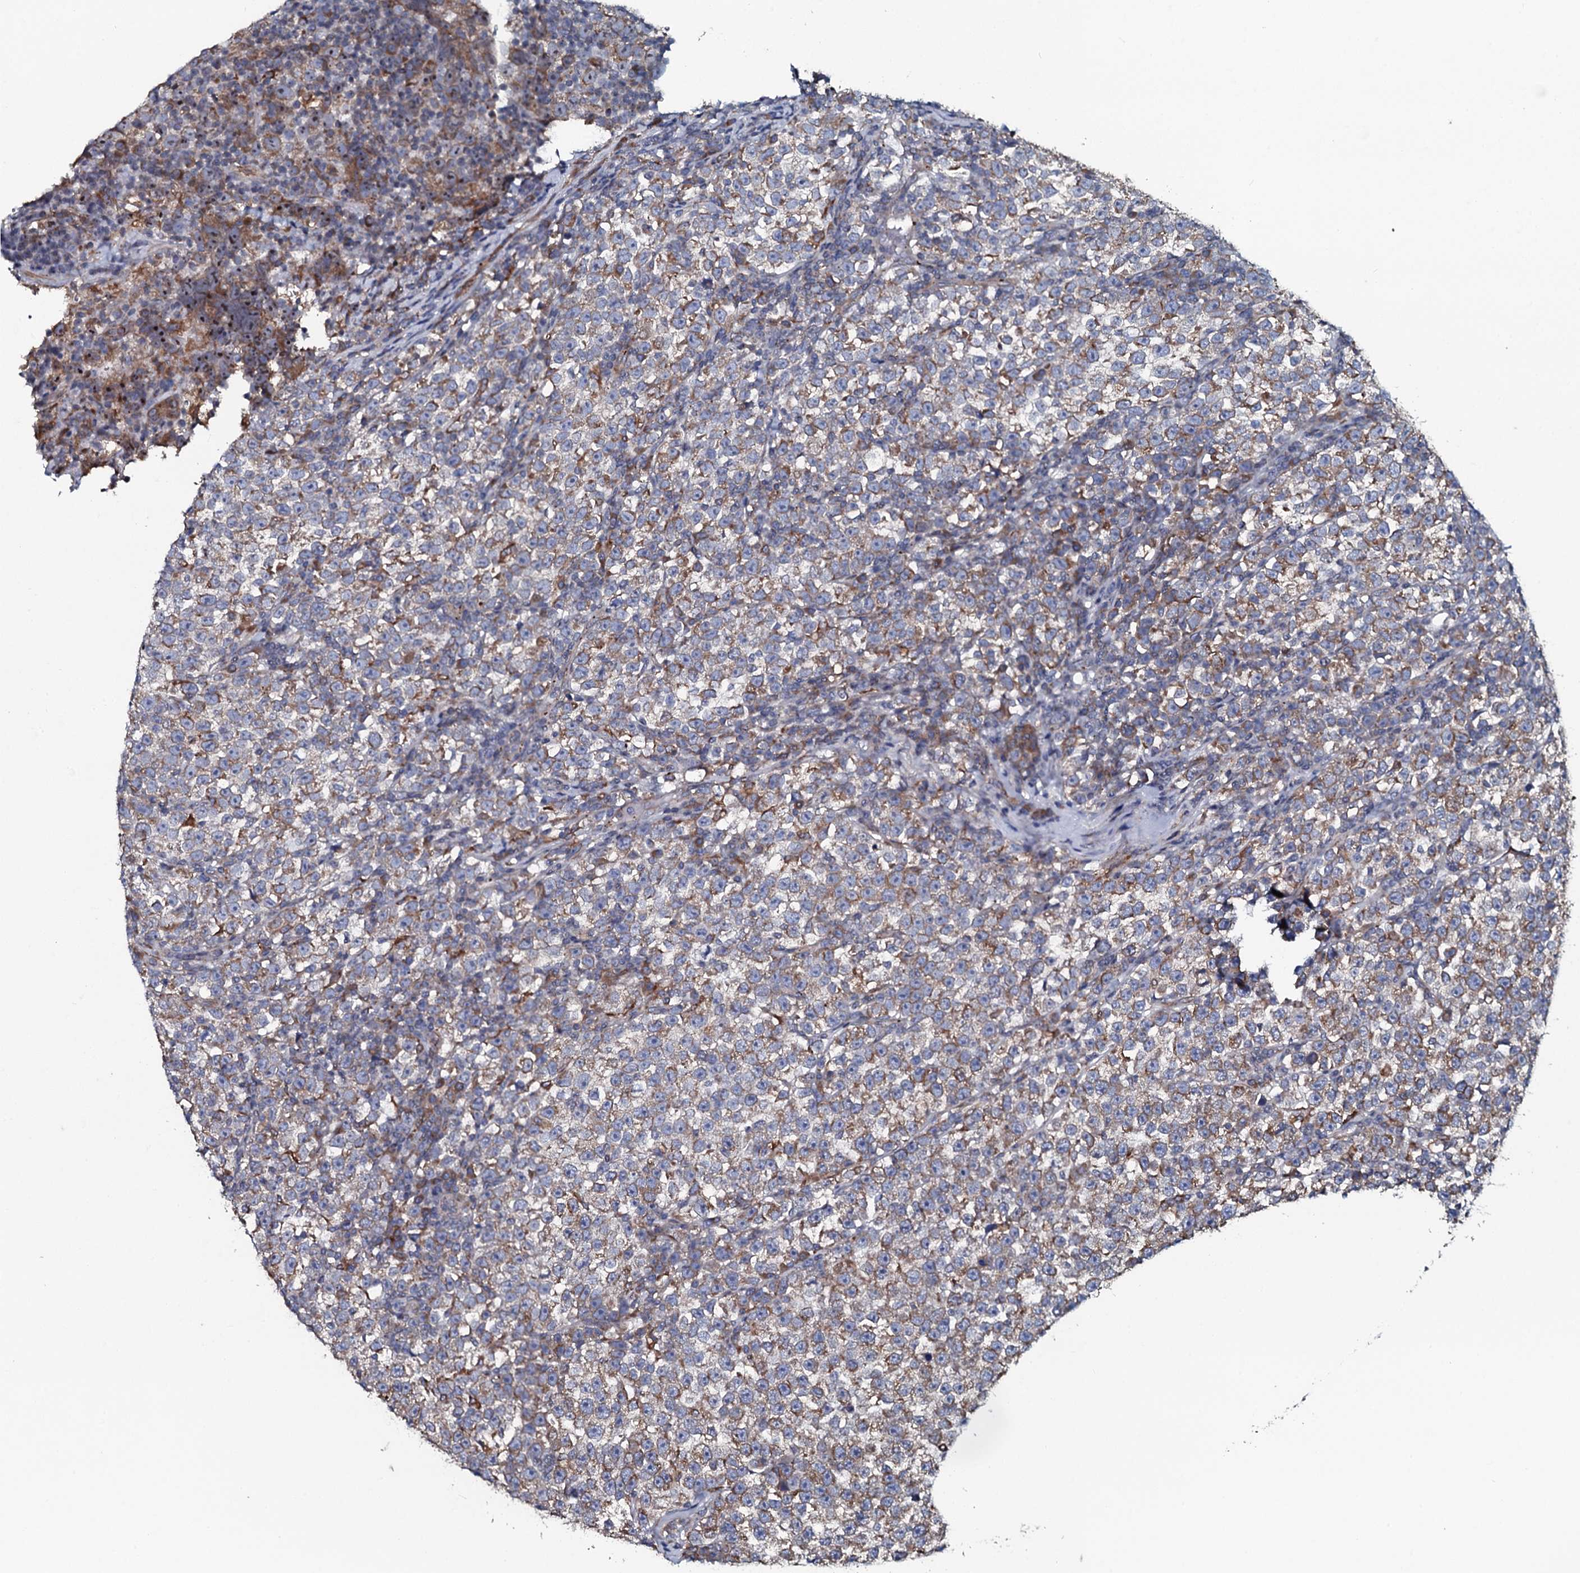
{"staining": {"intensity": "moderate", "quantity": ">75%", "location": "cytoplasmic/membranous"}, "tissue": "testis cancer", "cell_type": "Tumor cells", "image_type": "cancer", "snomed": [{"axis": "morphology", "description": "Normal tissue, NOS"}, {"axis": "morphology", "description": "Seminoma, NOS"}, {"axis": "topography", "description": "Testis"}], "caption": "Immunohistochemistry (IHC) staining of testis cancer (seminoma), which demonstrates medium levels of moderate cytoplasmic/membranous staining in about >75% of tumor cells indicating moderate cytoplasmic/membranous protein staining. The staining was performed using DAB (3,3'-diaminobenzidine) (brown) for protein detection and nuclei were counterstained in hematoxylin (blue).", "gene": "TMEM151A", "patient": {"sex": "male", "age": 43}}